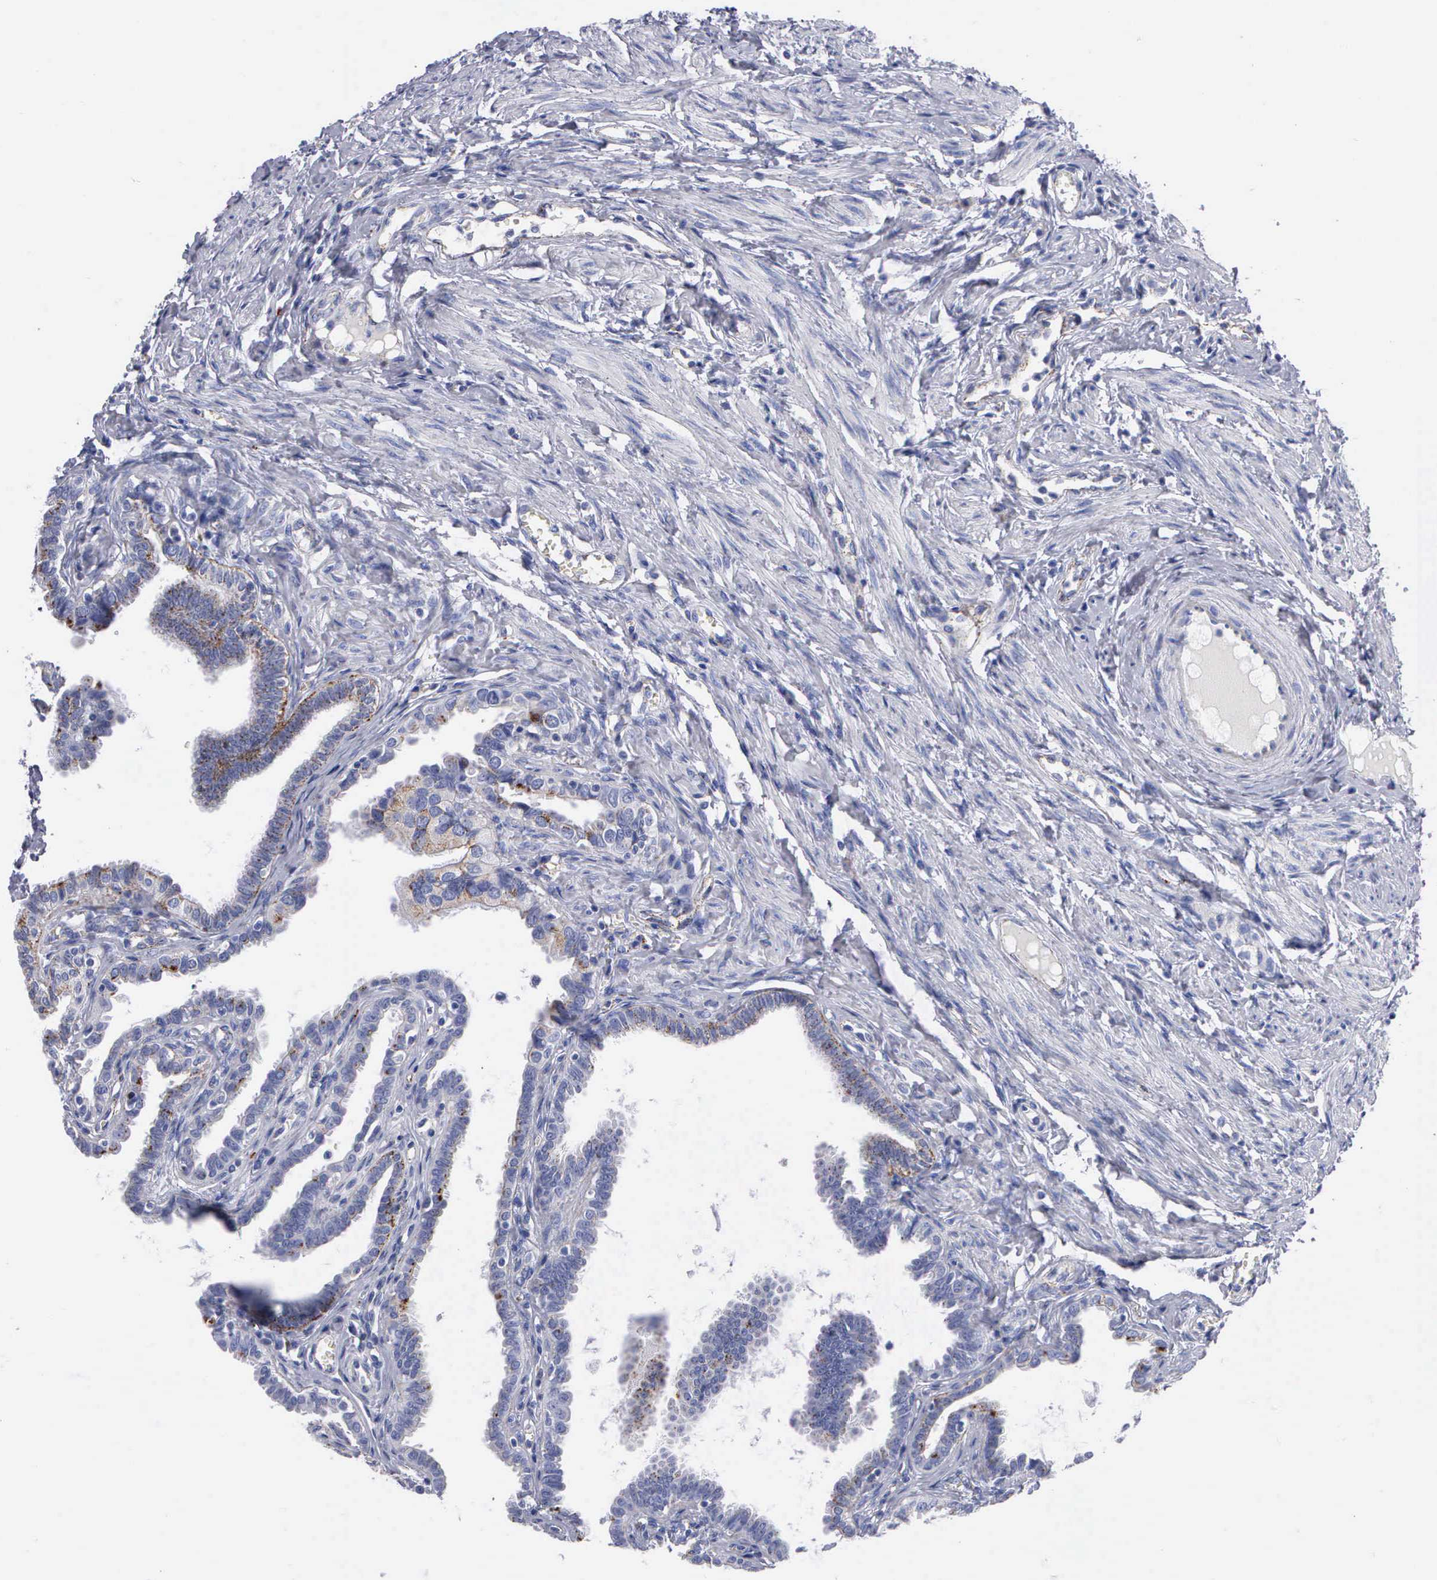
{"staining": {"intensity": "strong", "quantity": "25%-75%", "location": "cytoplasmic/membranous"}, "tissue": "fallopian tube", "cell_type": "Glandular cells", "image_type": "normal", "snomed": [{"axis": "morphology", "description": "Normal tissue, NOS"}, {"axis": "topography", "description": "Fallopian tube"}], "caption": "IHC of unremarkable fallopian tube demonstrates high levels of strong cytoplasmic/membranous staining in about 25%-75% of glandular cells. The staining is performed using DAB (3,3'-diaminobenzidine) brown chromogen to label protein expression. The nuclei are counter-stained blue using hematoxylin.", "gene": "CTSL", "patient": {"sex": "female", "age": 67}}